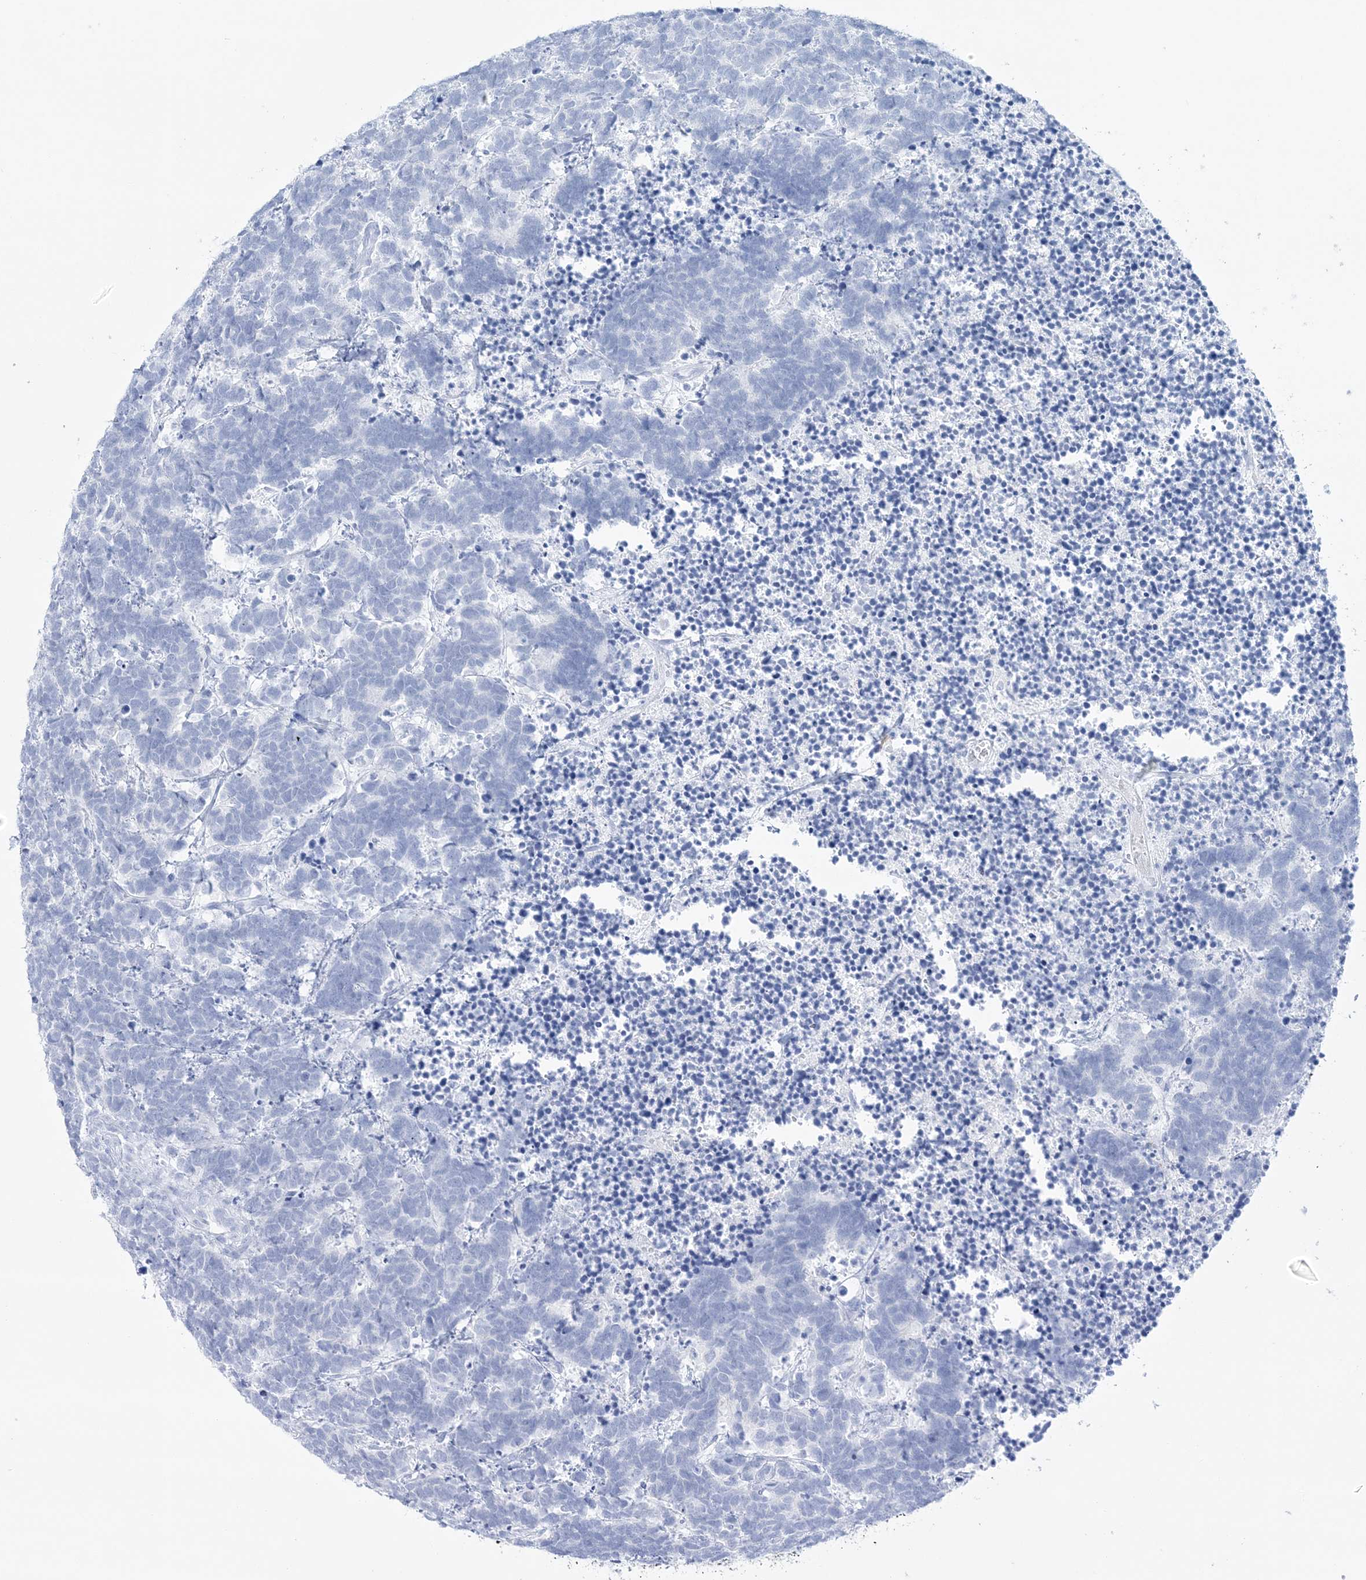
{"staining": {"intensity": "negative", "quantity": "none", "location": "none"}, "tissue": "carcinoid", "cell_type": "Tumor cells", "image_type": "cancer", "snomed": [{"axis": "morphology", "description": "Carcinoma, NOS"}, {"axis": "morphology", "description": "Carcinoid, malignant, NOS"}, {"axis": "topography", "description": "Urinary bladder"}], "caption": "The histopathology image exhibits no staining of tumor cells in carcinoid.", "gene": "RBP2", "patient": {"sex": "male", "age": 57}}